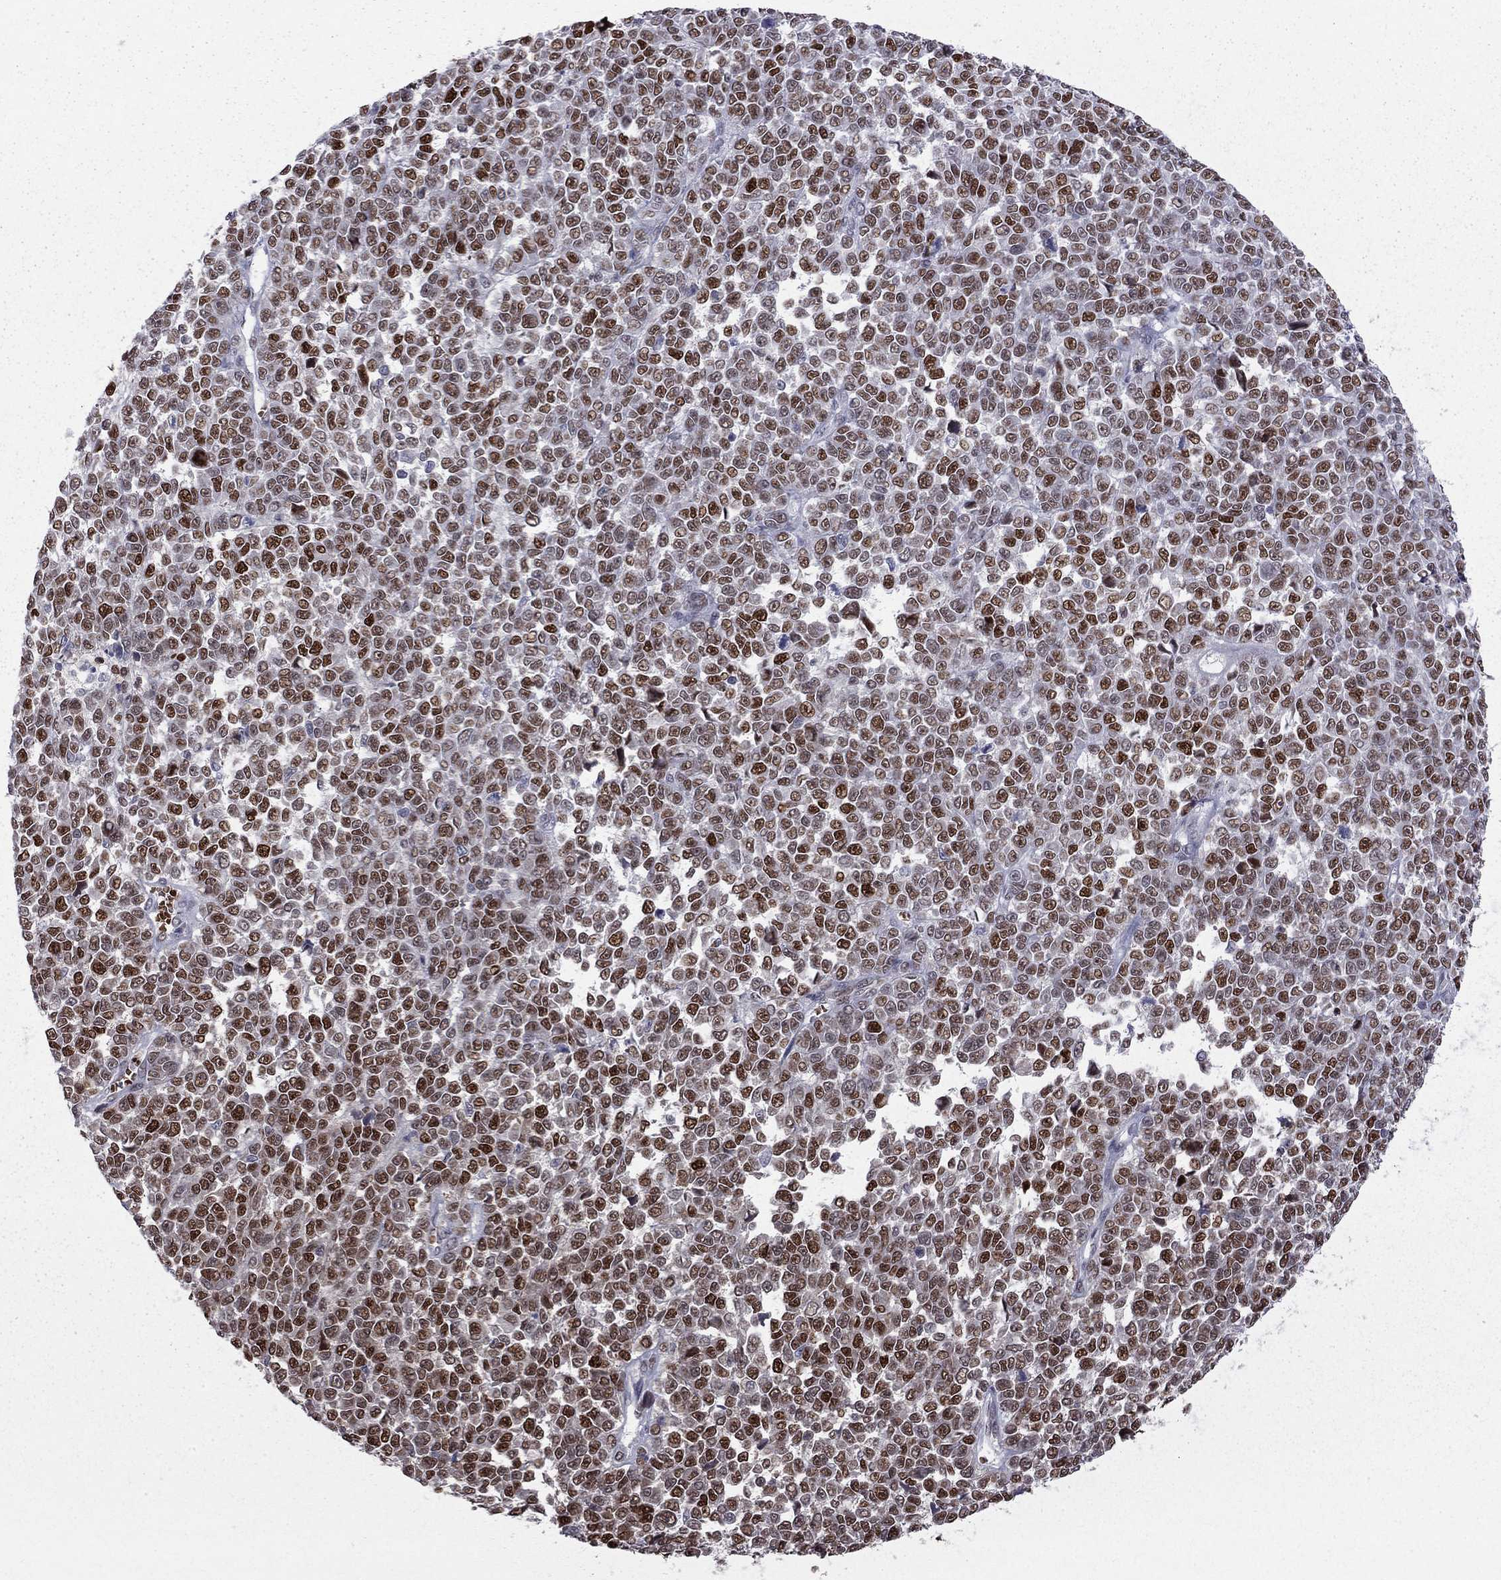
{"staining": {"intensity": "strong", "quantity": ">75%", "location": "nuclear"}, "tissue": "melanoma", "cell_type": "Tumor cells", "image_type": "cancer", "snomed": [{"axis": "morphology", "description": "Malignant melanoma, NOS"}, {"axis": "topography", "description": "Skin"}], "caption": "This micrograph exhibits malignant melanoma stained with immunohistochemistry to label a protein in brown. The nuclear of tumor cells show strong positivity for the protein. Nuclei are counter-stained blue.", "gene": "PCGF3", "patient": {"sex": "female", "age": 95}}